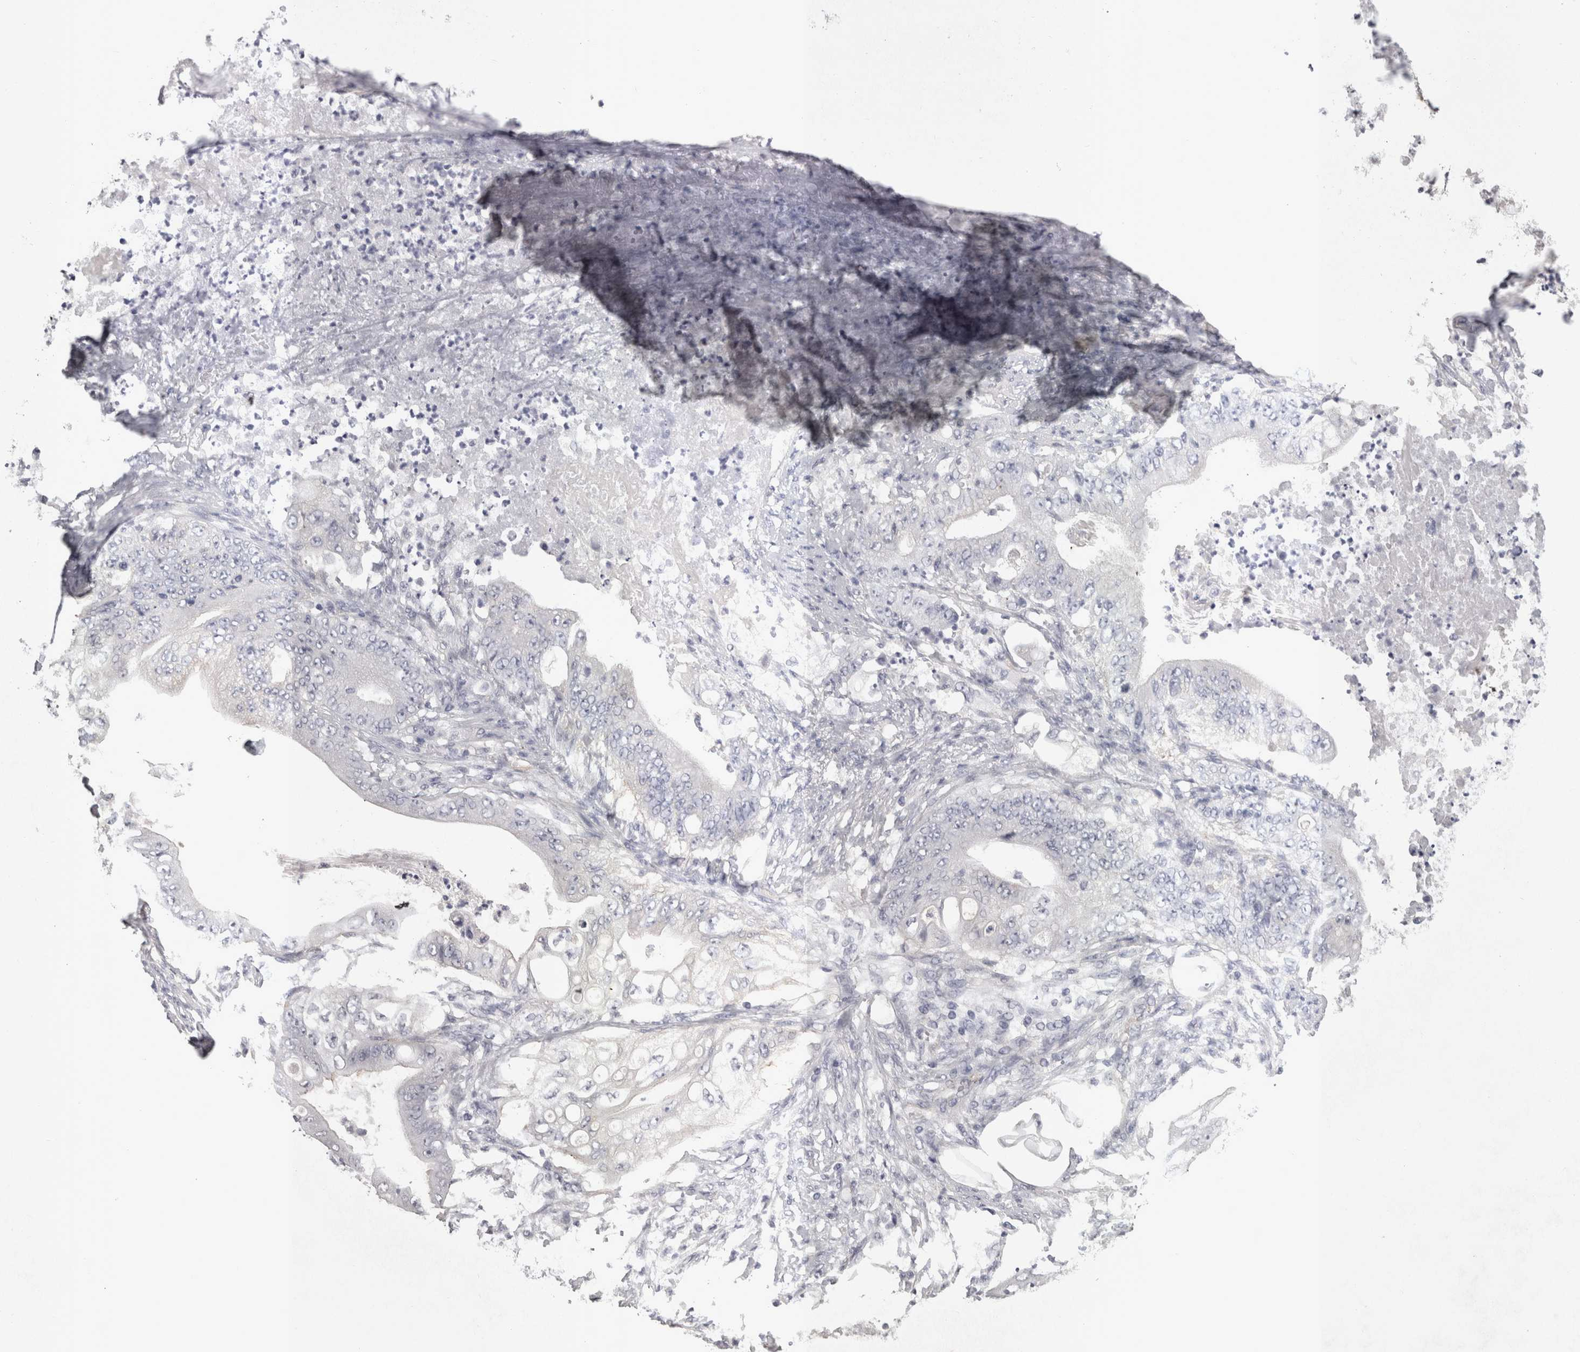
{"staining": {"intensity": "negative", "quantity": "none", "location": "none"}, "tissue": "stomach cancer", "cell_type": "Tumor cells", "image_type": "cancer", "snomed": [{"axis": "morphology", "description": "Adenocarcinoma, NOS"}, {"axis": "topography", "description": "Stomach"}], "caption": "This photomicrograph is of stomach cancer stained with immunohistochemistry (IHC) to label a protein in brown with the nuclei are counter-stained blue. There is no positivity in tumor cells.", "gene": "LYZL6", "patient": {"sex": "female", "age": 73}}